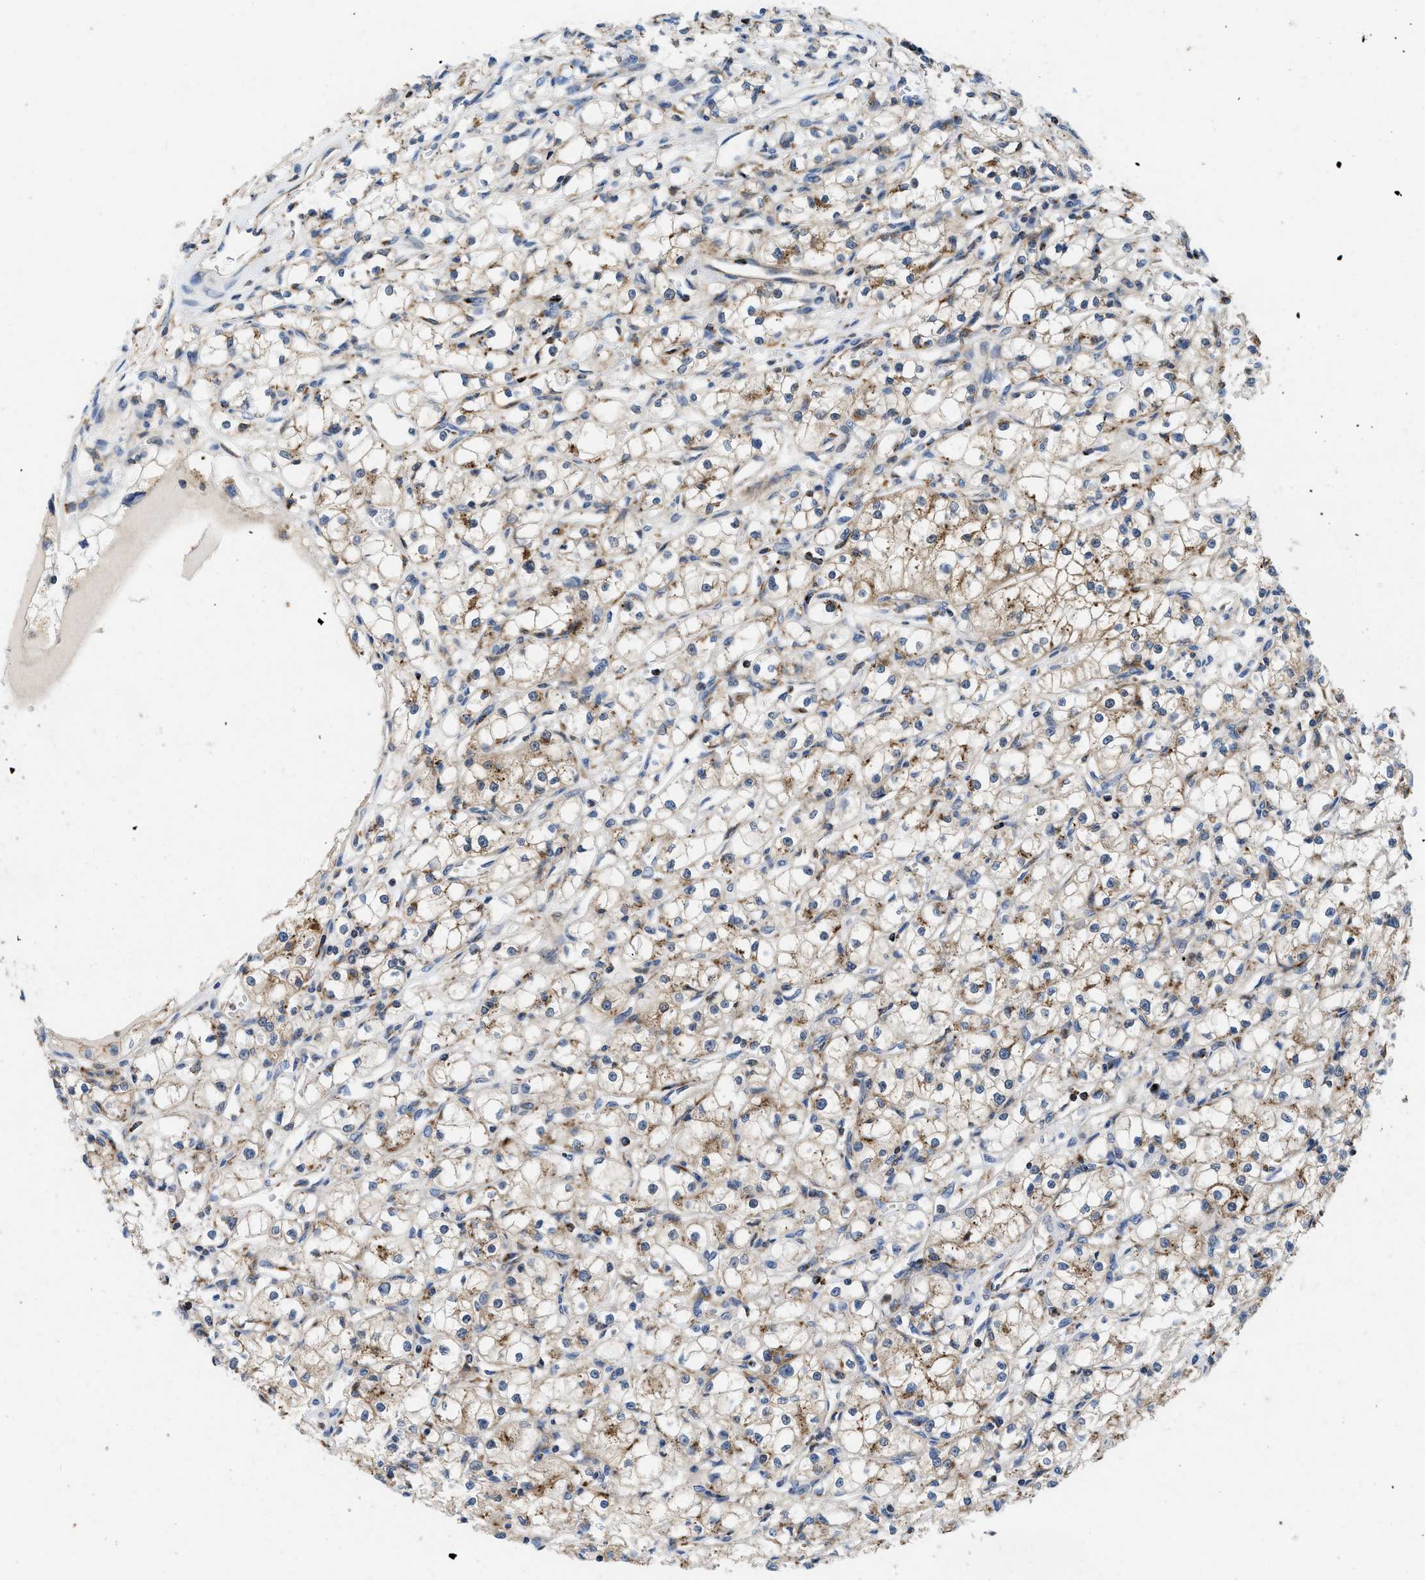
{"staining": {"intensity": "weak", "quantity": "25%-75%", "location": "cytoplasmic/membranous"}, "tissue": "renal cancer", "cell_type": "Tumor cells", "image_type": "cancer", "snomed": [{"axis": "morphology", "description": "Adenocarcinoma, NOS"}, {"axis": "topography", "description": "Kidney"}], "caption": "This photomicrograph shows IHC staining of renal cancer (adenocarcinoma), with low weak cytoplasmic/membranous positivity in approximately 25%-75% of tumor cells.", "gene": "ENPP4", "patient": {"sex": "male", "age": 56}}